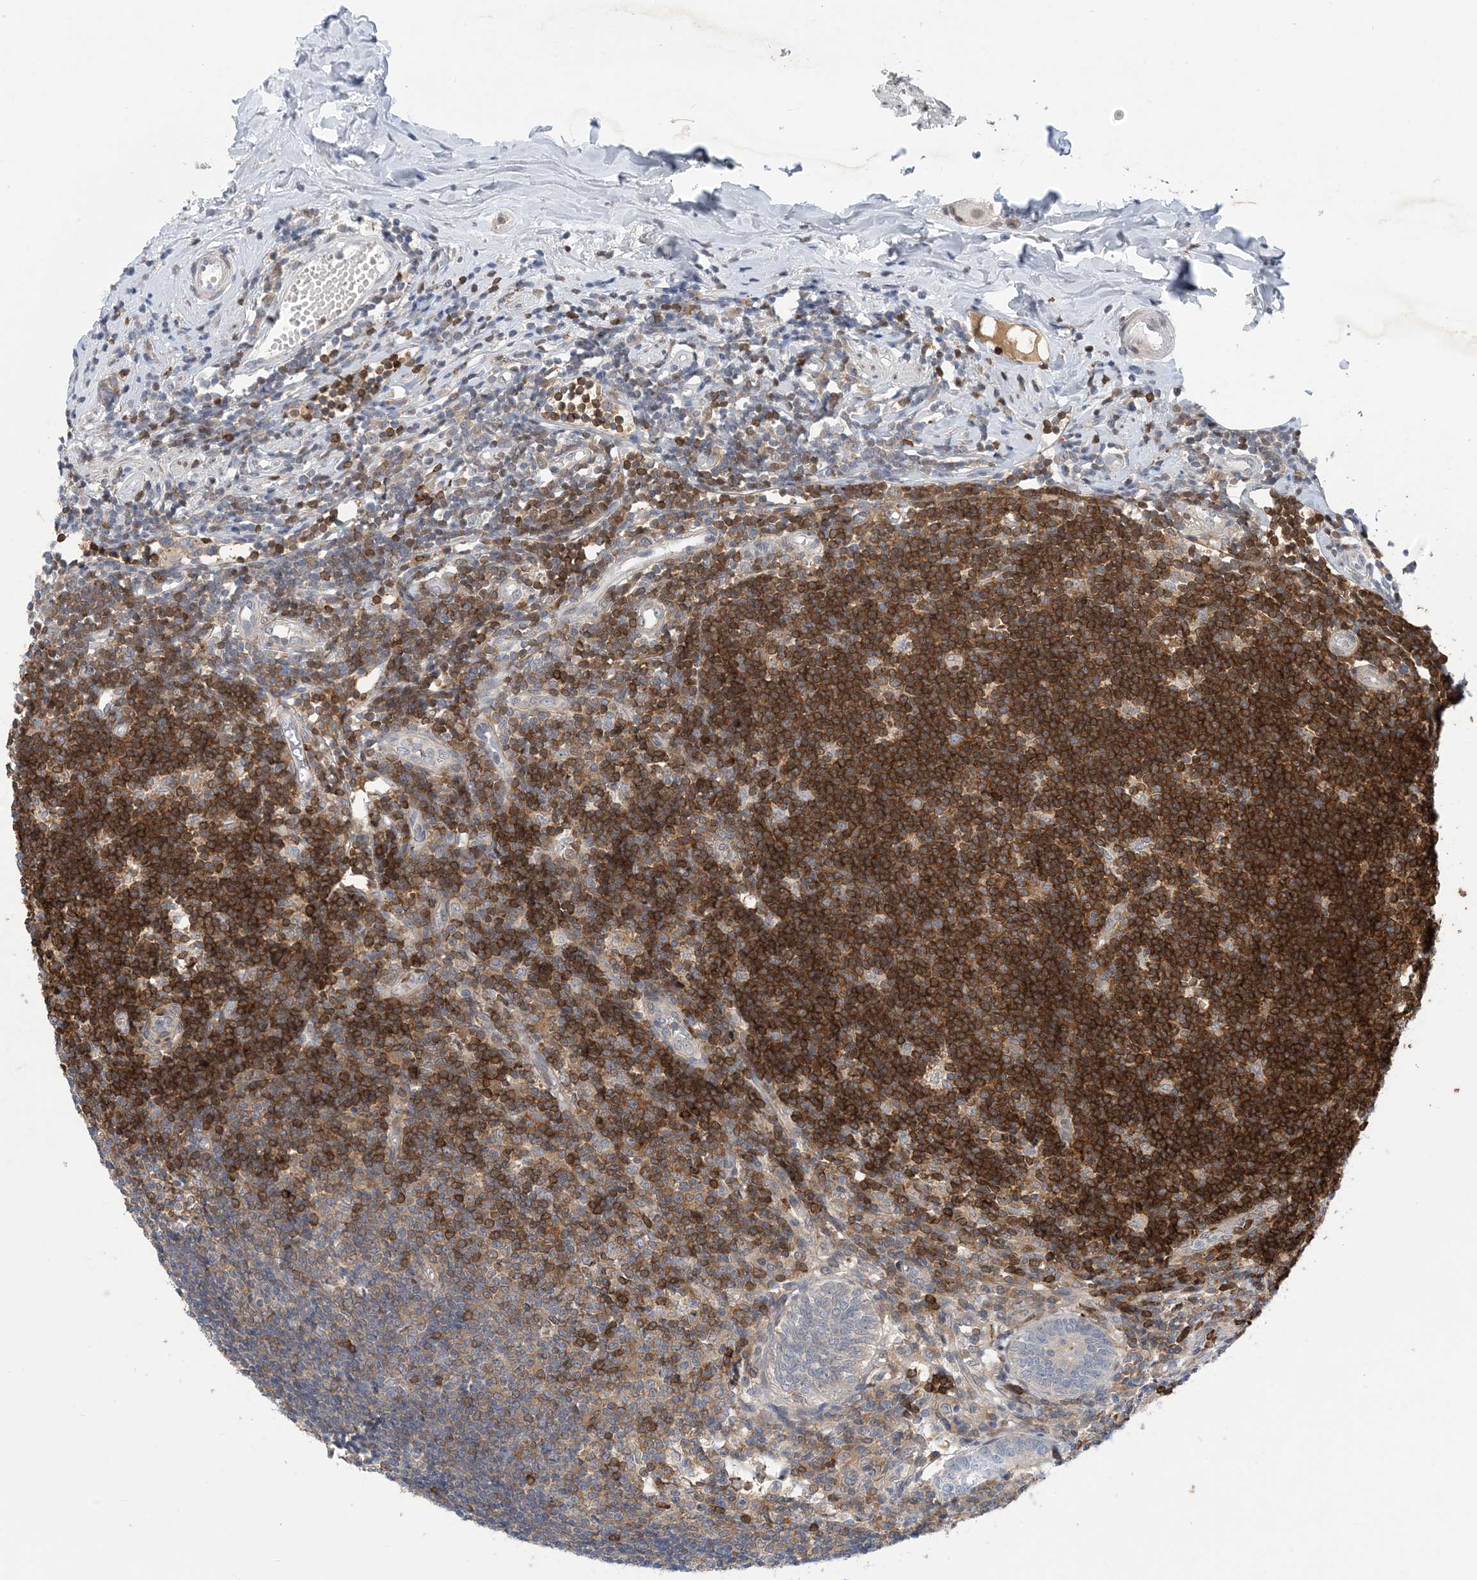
{"staining": {"intensity": "moderate", "quantity": "<25%", "location": "cytoplasmic/membranous"}, "tissue": "appendix", "cell_type": "Glandular cells", "image_type": "normal", "snomed": [{"axis": "morphology", "description": "Normal tissue, NOS"}, {"axis": "topography", "description": "Appendix"}], "caption": "Normal appendix reveals moderate cytoplasmic/membranous staining in approximately <25% of glandular cells.", "gene": "ZC3H12A", "patient": {"sex": "female", "age": 54}}